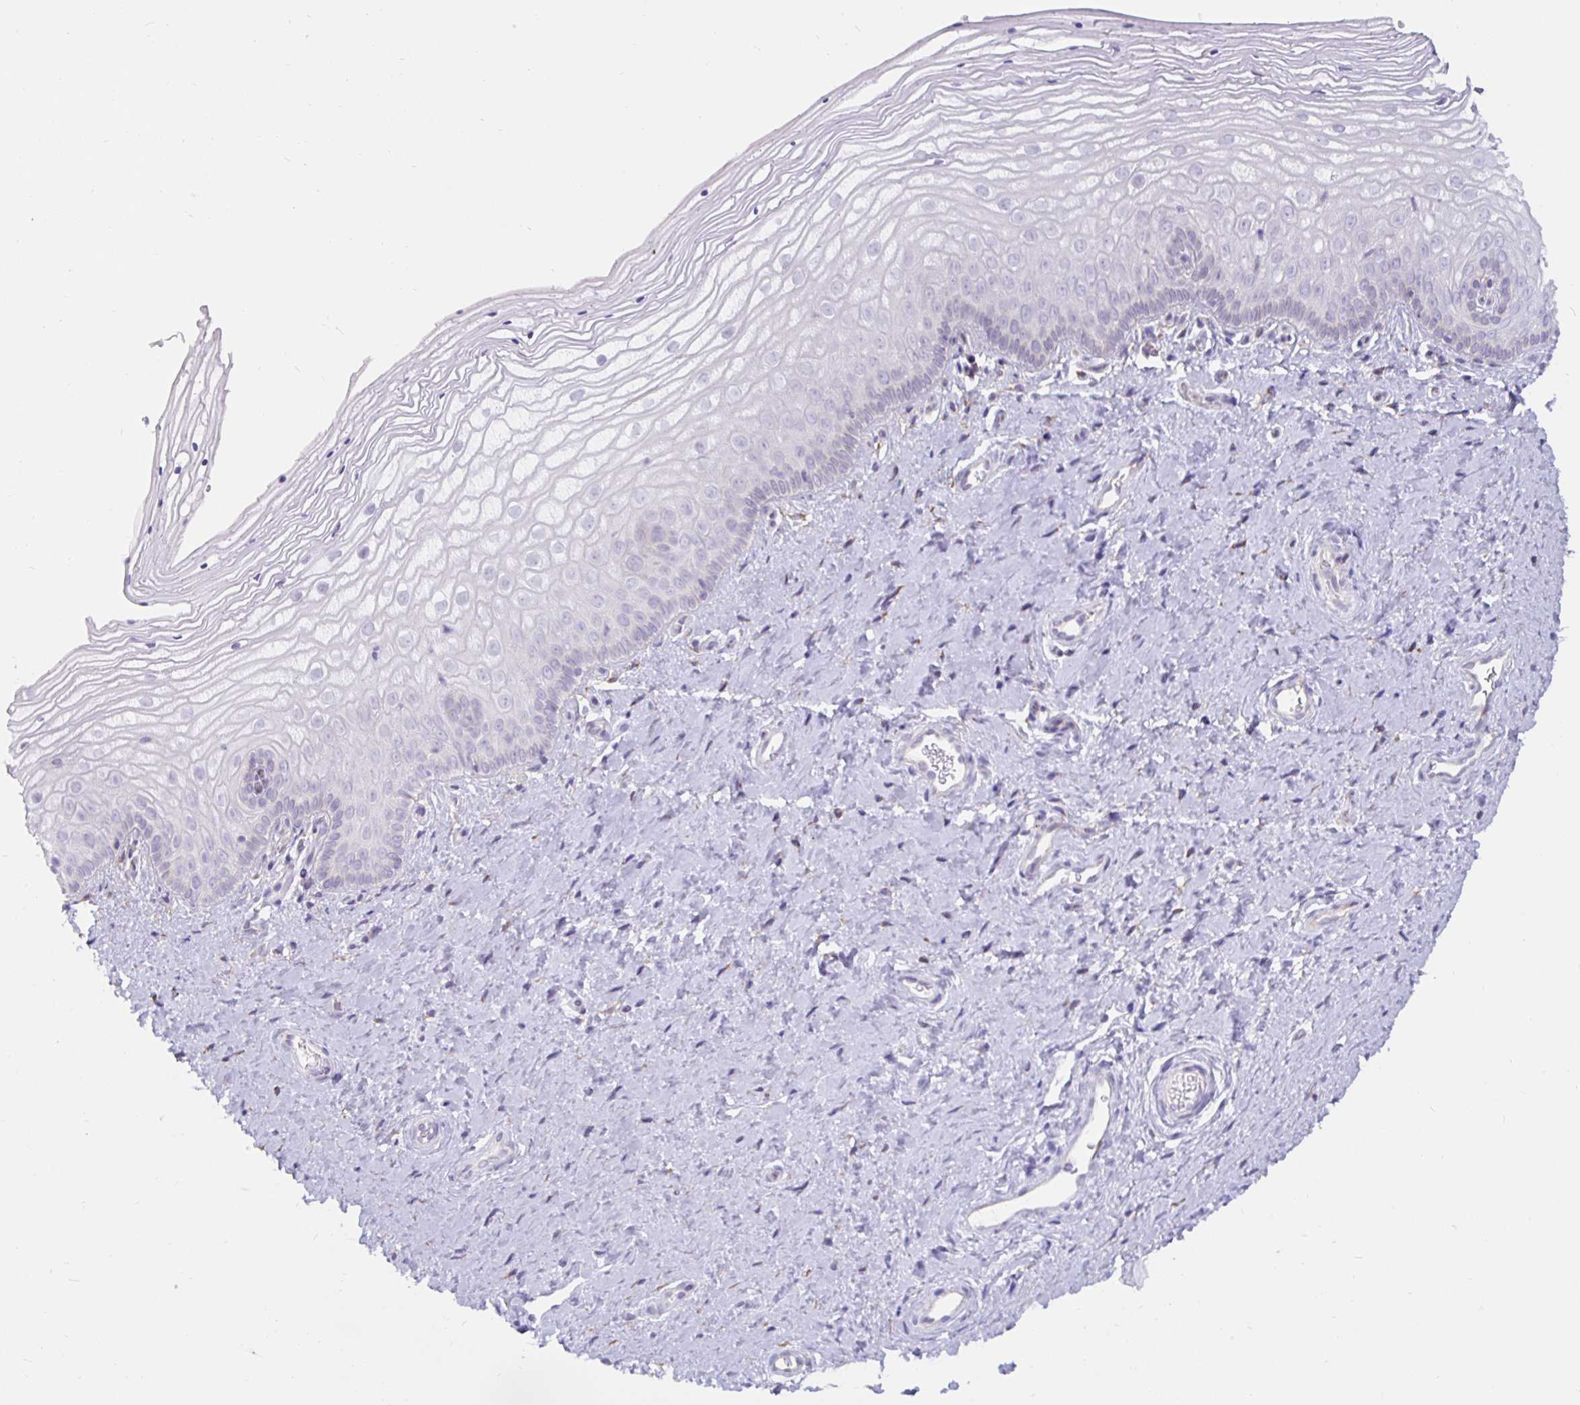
{"staining": {"intensity": "negative", "quantity": "none", "location": "none"}, "tissue": "vagina", "cell_type": "Squamous epithelial cells", "image_type": "normal", "snomed": [{"axis": "morphology", "description": "Normal tissue, NOS"}, {"axis": "topography", "description": "Vagina"}], "caption": "An image of human vagina is negative for staining in squamous epithelial cells. The staining was performed using DAB to visualize the protein expression in brown, while the nuclei were stained in blue with hematoxylin (Magnification: 20x).", "gene": "DNAI2", "patient": {"sex": "female", "age": 39}}